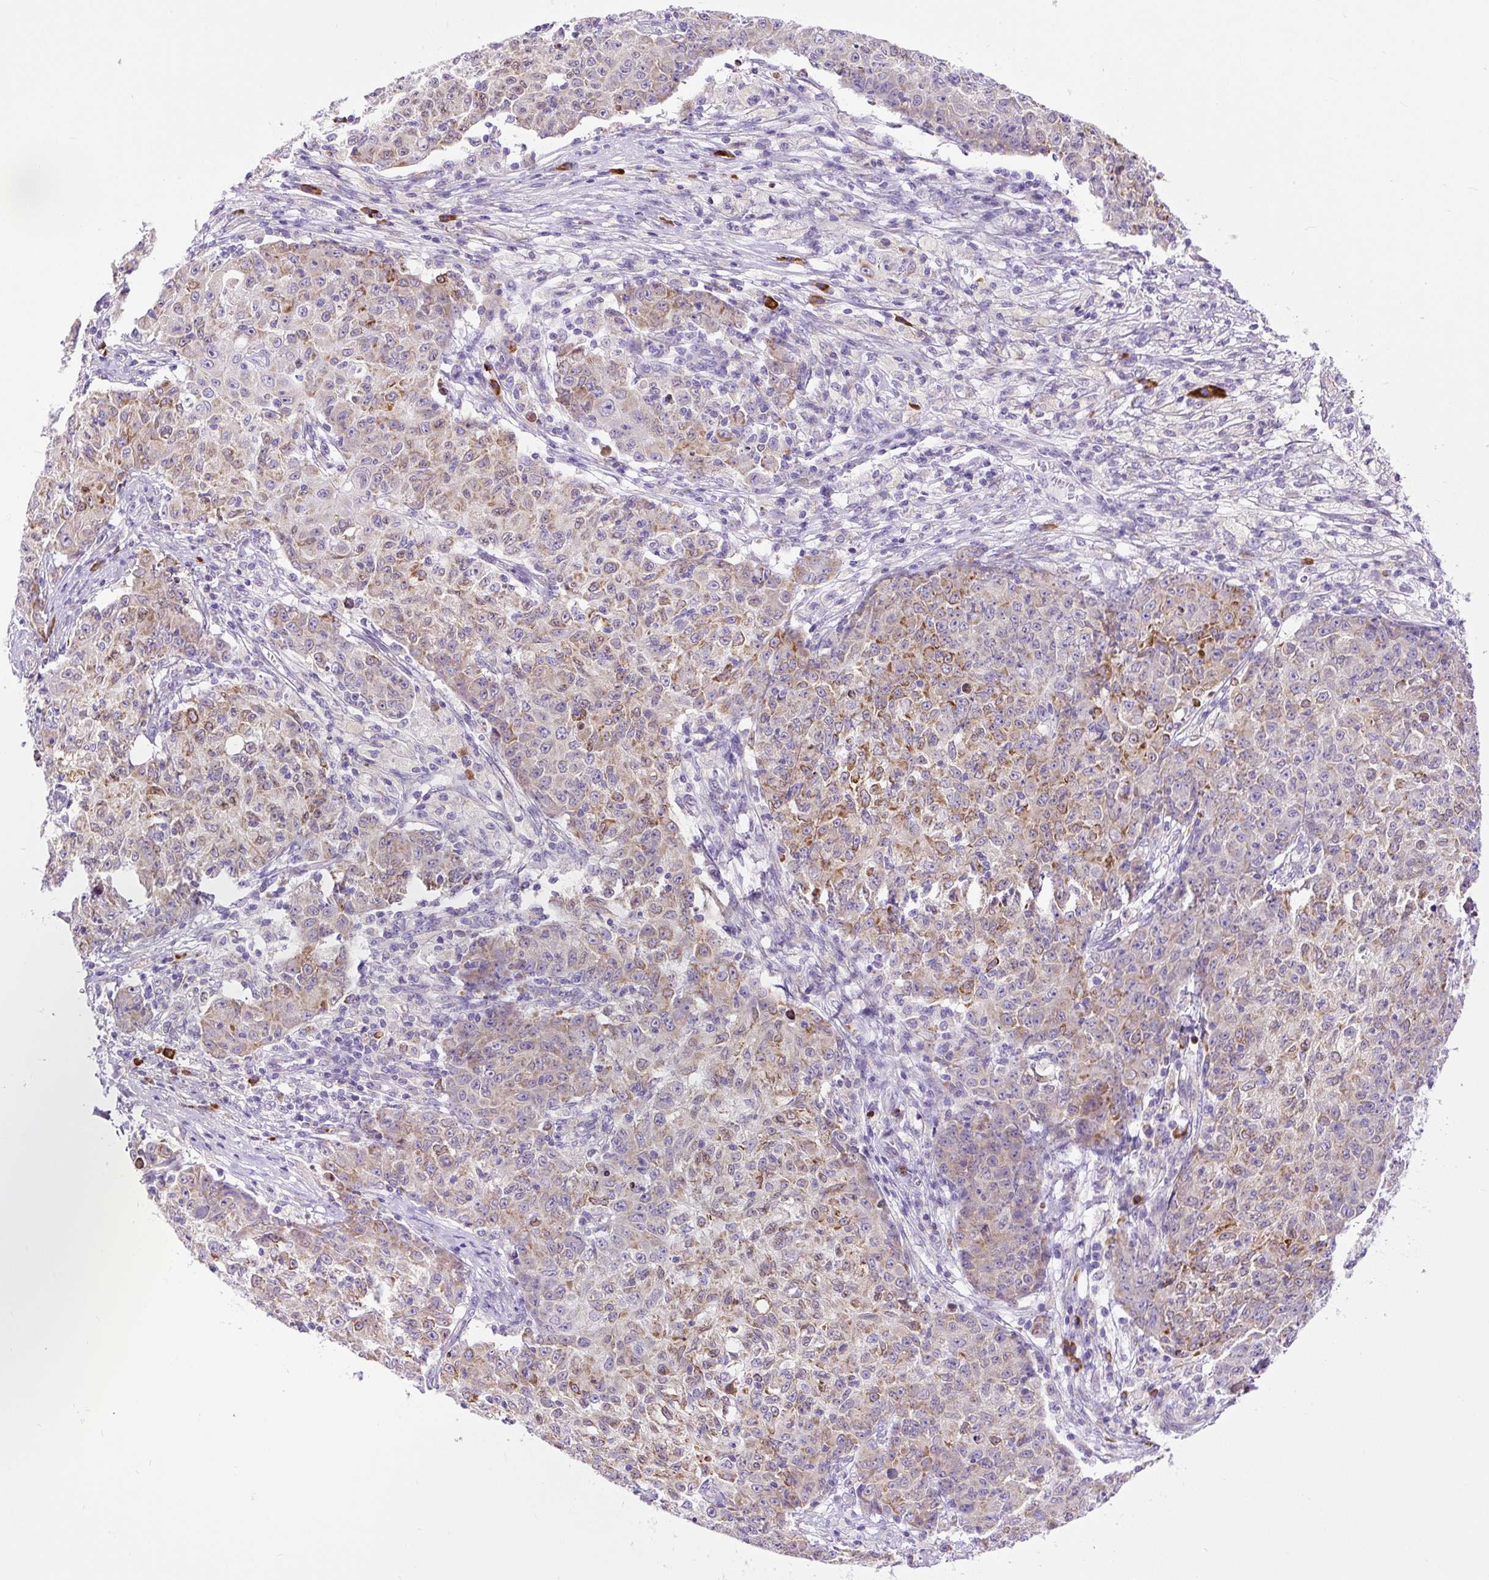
{"staining": {"intensity": "moderate", "quantity": ">75%", "location": "cytoplasmic/membranous"}, "tissue": "ovarian cancer", "cell_type": "Tumor cells", "image_type": "cancer", "snomed": [{"axis": "morphology", "description": "Carcinoma, endometroid"}, {"axis": "topography", "description": "Ovary"}], "caption": "A brown stain shows moderate cytoplasmic/membranous expression of a protein in human ovarian endometroid carcinoma tumor cells.", "gene": "DDOST", "patient": {"sex": "female", "age": 42}}